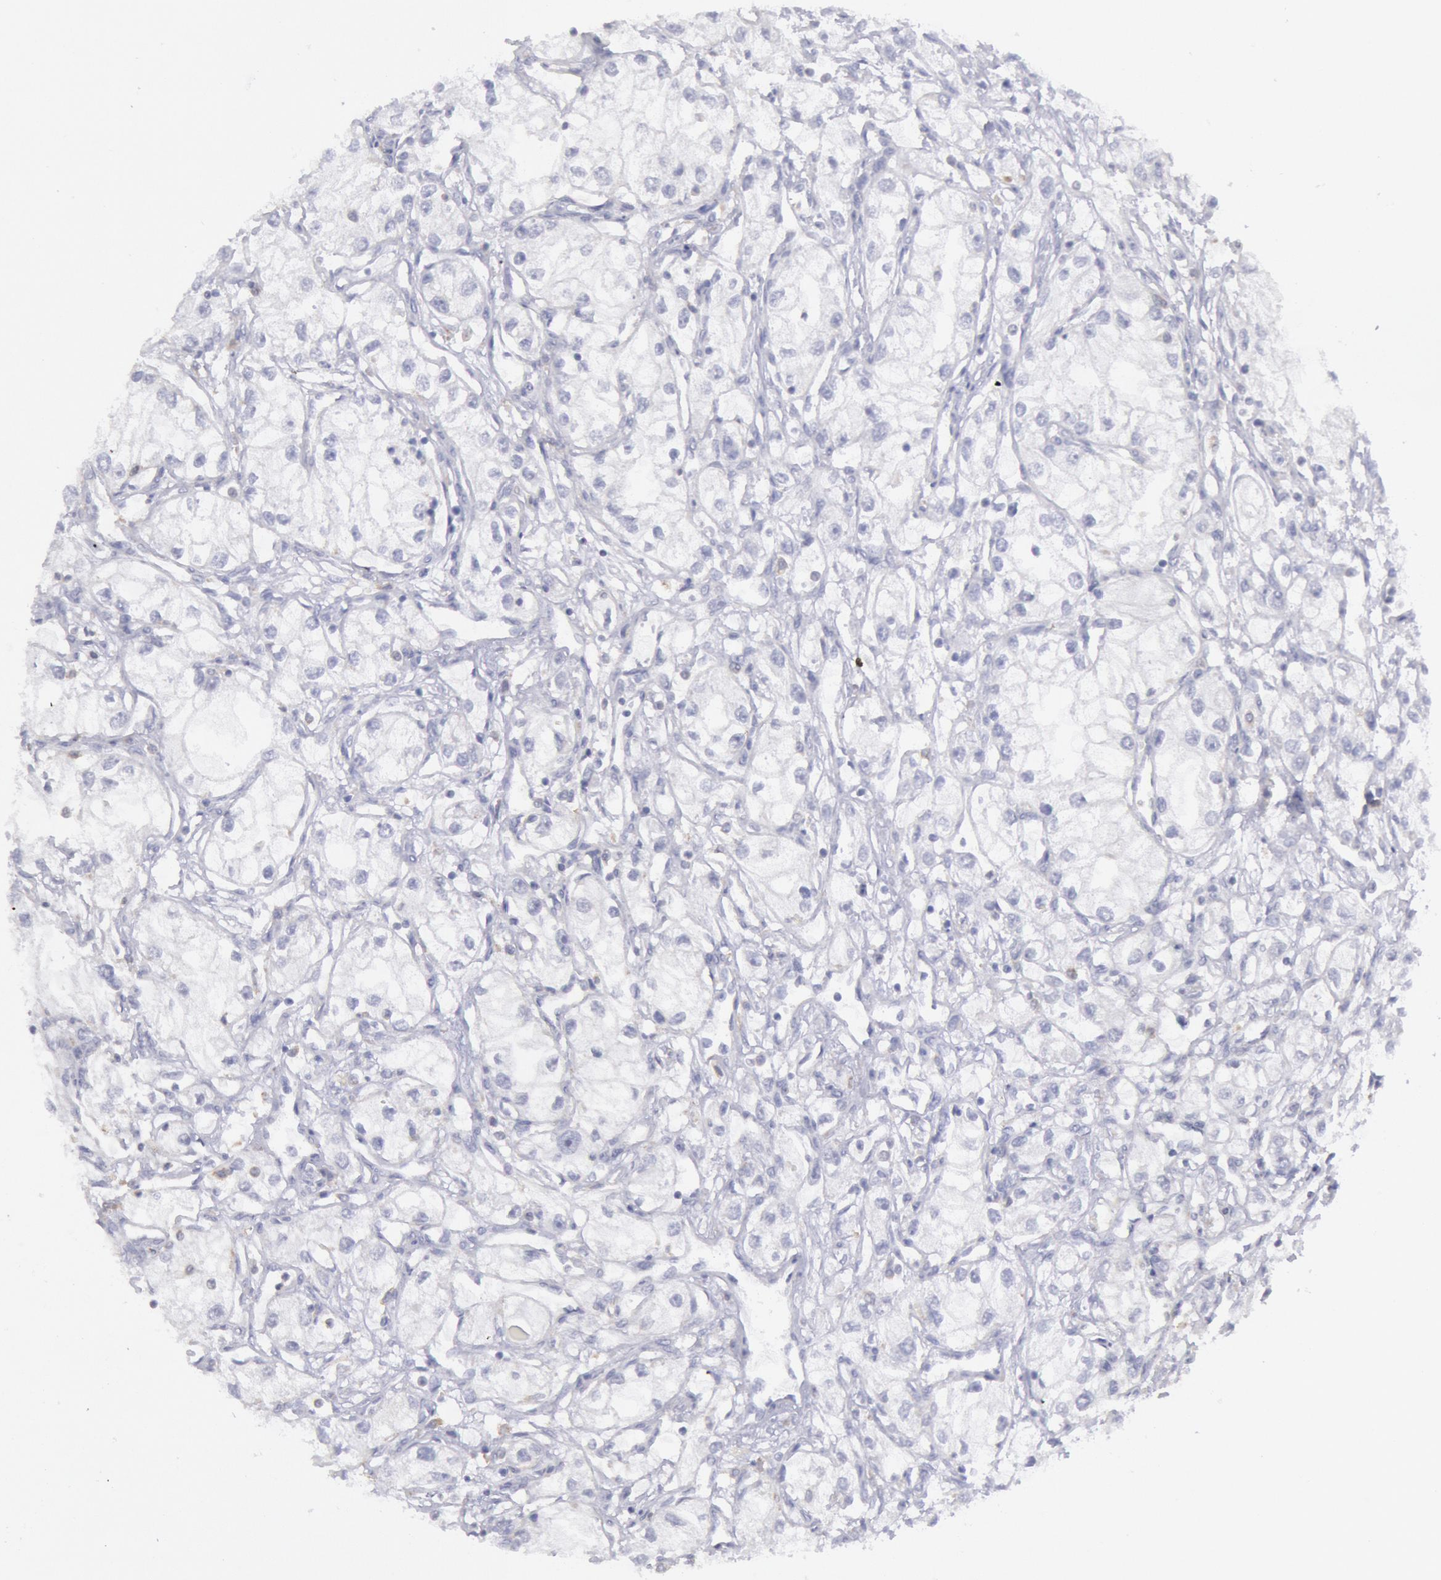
{"staining": {"intensity": "negative", "quantity": "none", "location": "none"}, "tissue": "renal cancer", "cell_type": "Tumor cells", "image_type": "cancer", "snomed": [{"axis": "morphology", "description": "Adenocarcinoma, NOS"}, {"axis": "topography", "description": "Kidney"}], "caption": "A histopathology image of human renal adenocarcinoma is negative for staining in tumor cells.", "gene": "MYH7", "patient": {"sex": "male", "age": 57}}